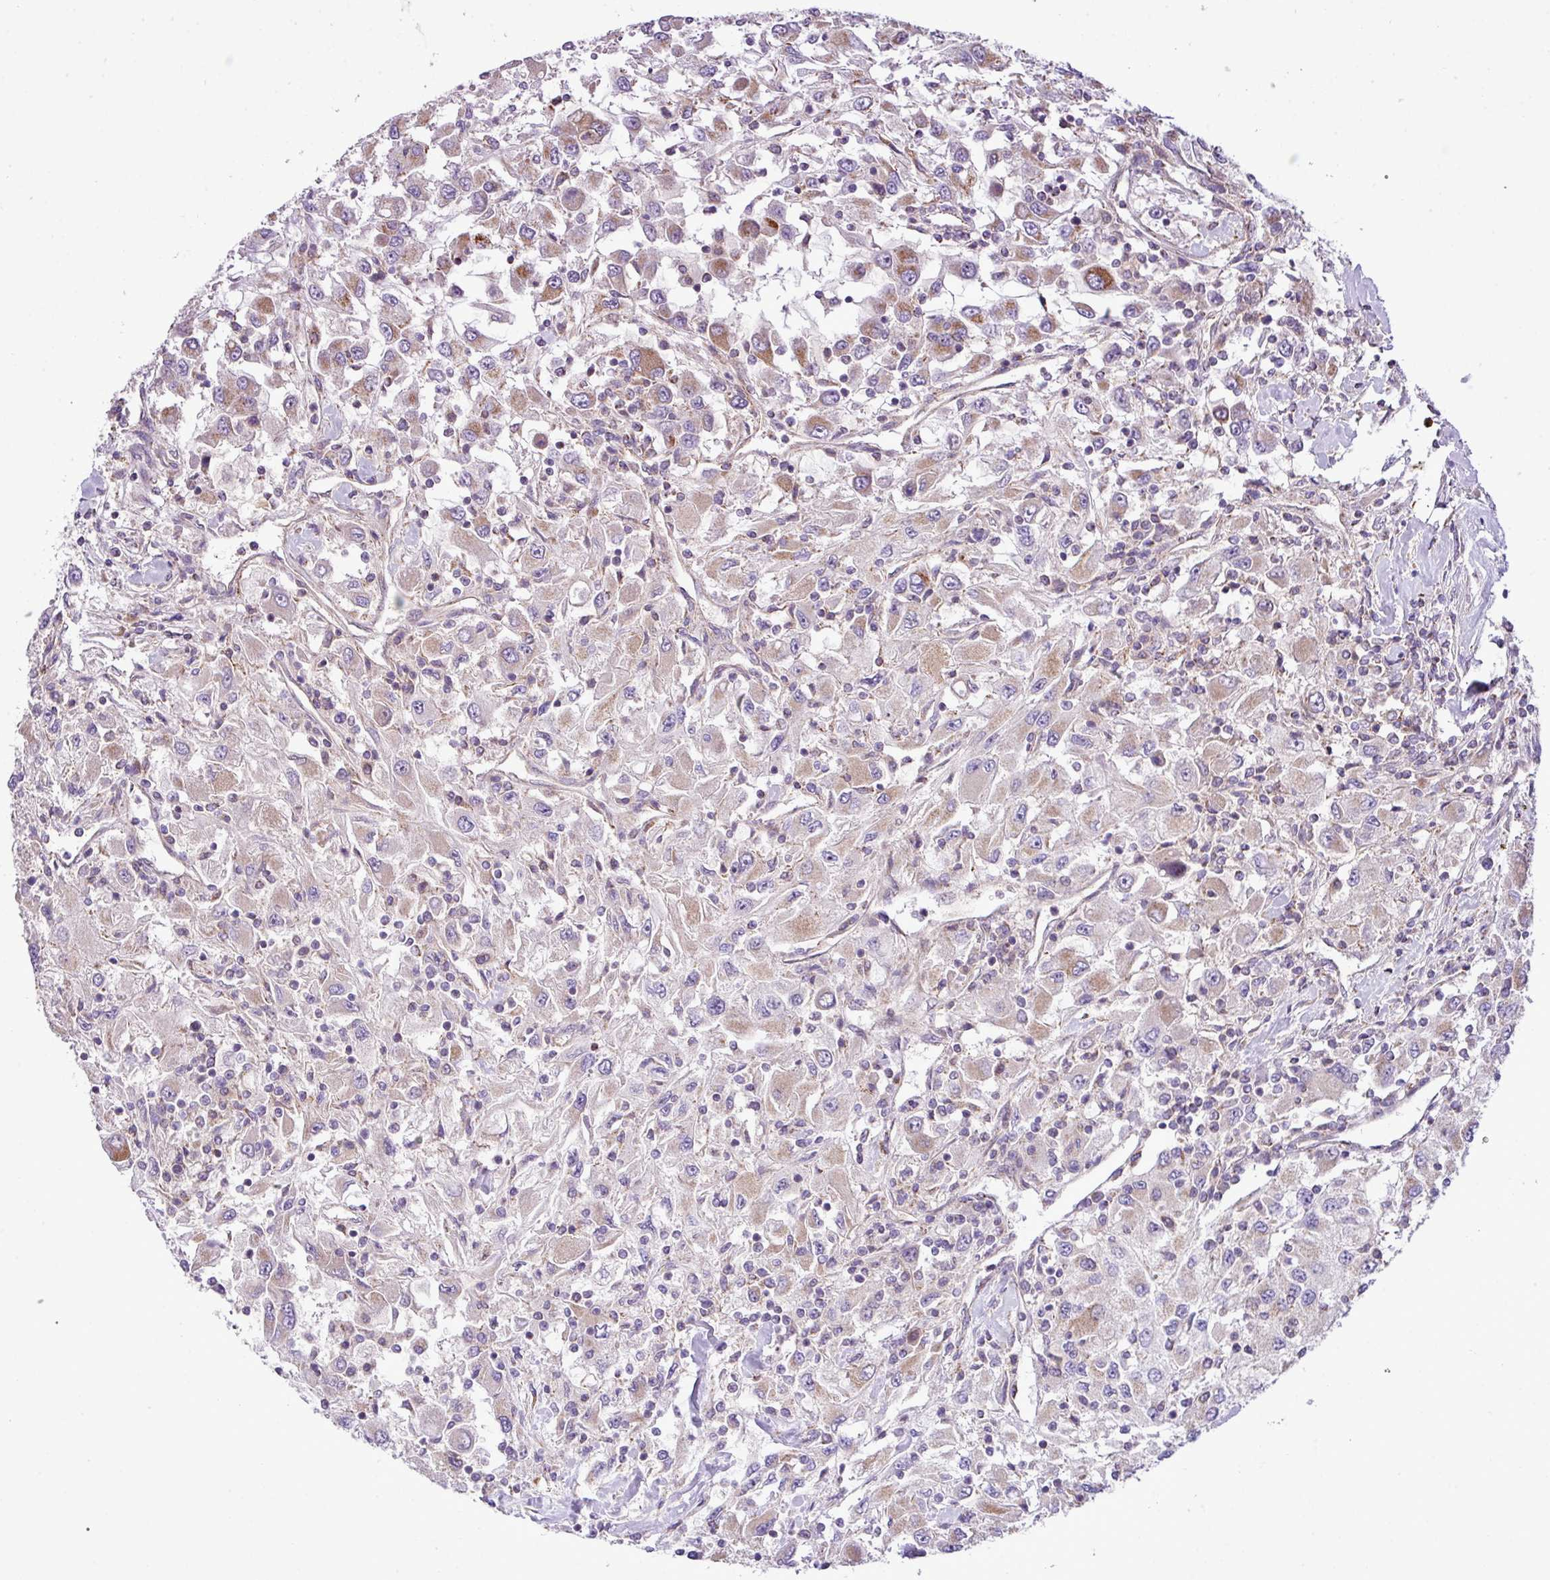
{"staining": {"intensity": "moderate", "quantity": "25%-75%", "location": "cytoplasmic/membranous"}, "tissue": "renal cancer", "cell_type": "Tumor cells", "image_type": "cancer", "snomed": [{"axis": "morphology", "description": "Adenocarcinoma, NOS"}, {"axis": "topography", "description": "Kidney"}], "caption": "A high-resolution image shows immunohistochemistry (IHC) staining of renal cancer, which reveals moderate cytoplasmic/membranous expression in about 25%-75% of tumor cells.", "gene": "B3GNT9", "patient": {"sex": "female", "age": 67}}